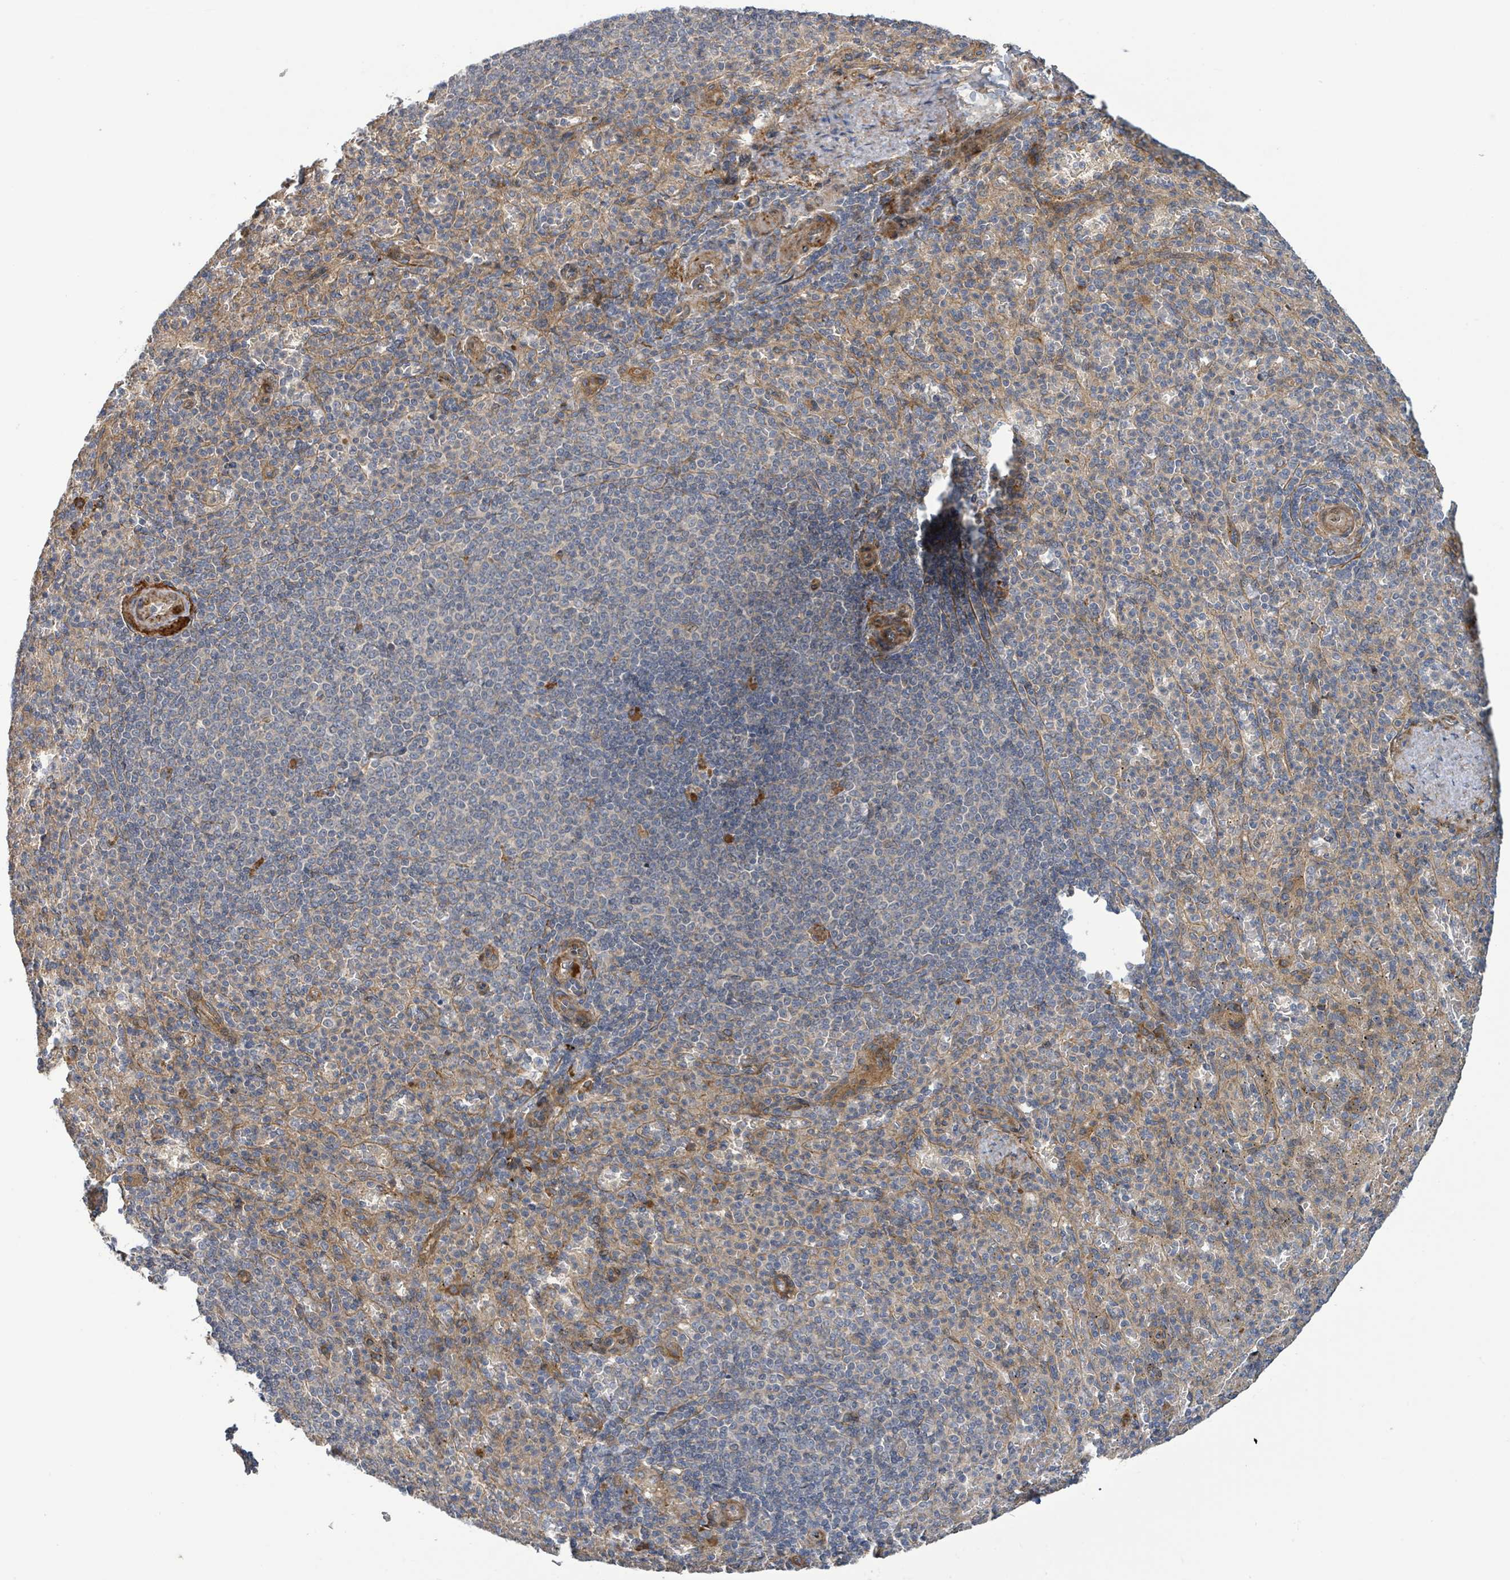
{"staining": {"intensity": "weak", "quantity": "<25%", "location": "cytoplasmic/membranous"}, "tissue": "spleen", "cell_type": "Cells in red pulp", "image_type": "normal", "snomed": [{"axis": "morphology", "description": "Normal tissue, NOS"}, {"axis": "topography", "description": "Spleen"}], "caption": "IHC of normal spleen displays no expression in cells in red pulp. (DAB (3,3'-diaminobenzidine) IHC visualized using brightfield microscopy, high magnification).", "gene": "STARD4", "patient": {"sex": "female", "age": 74}}